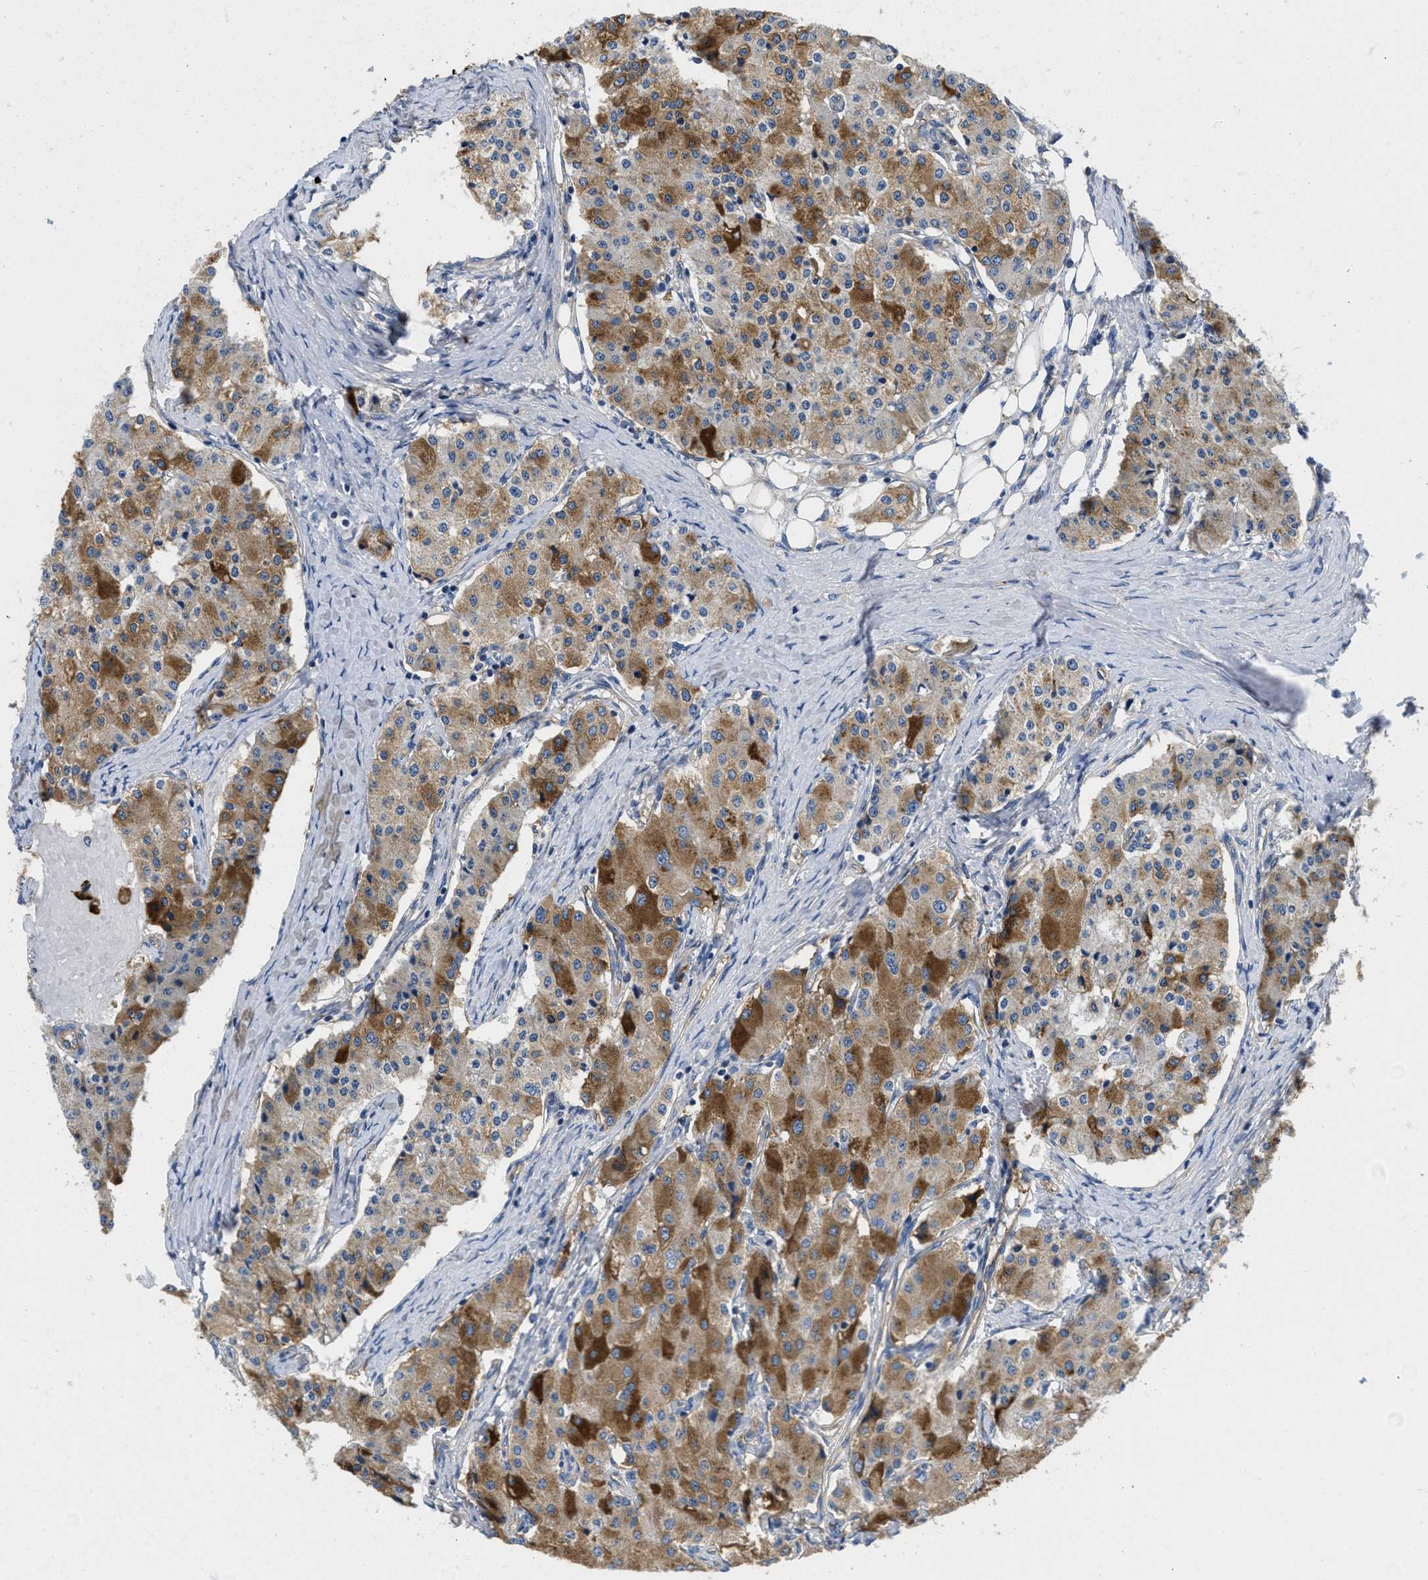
{"staining": {"intensity": "moderate", "quantity": "25%-75%", "location": "cytoplasmic/membranous"}, "tissue": "carcinoid", "cell_type": "Tumor cells", "image_type": "cancer", "snomed": [{"axis": "morphology", "description": "Carcinoid, malignant, NOS"}, {"axis": "topography", "description": "Colon"}], "caption": "High-power microscopy captured an immunohistochemistry photomicrograph of malignant carcinoid, revealing moderate cytoplasmic/membranous positivity in approximately 25%-75% of tumor cells.", "gene": "GALK1", "patient": {"sex": "female", "age": 52}}